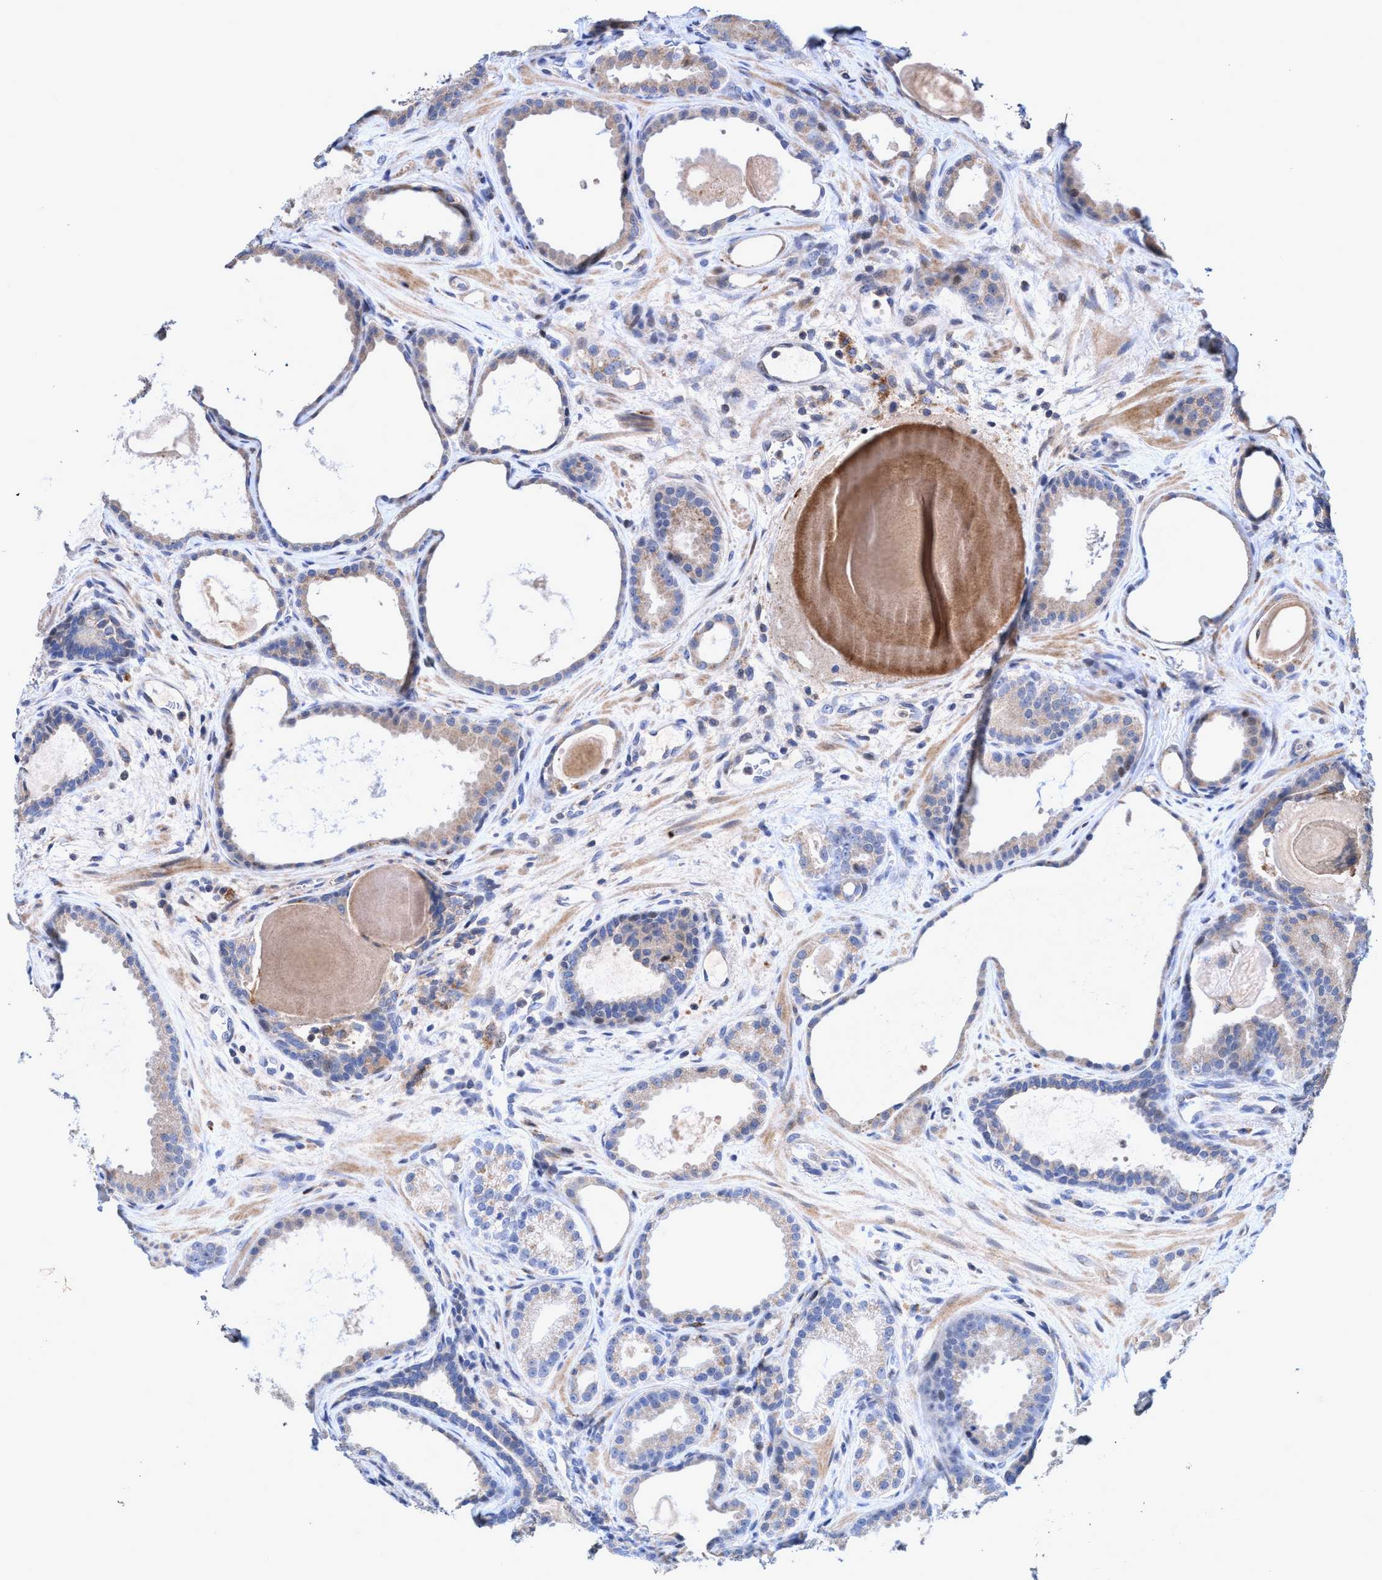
{"staining": {"intensity": "weak", "quantity": "25%-75%", "location": "cytoplasmic/membranous"}, "tissue": "prostate cancer", "cell_type": "Tumor cells", "image_type": "cancer", "snomed": [{"axis": "morphology", "description": "Adenocarcinoma, High grade"}, {"axis": "topography", "description": "Prostate"}], "caption": "Brown immunohistochemical staining in prostate cancer (high-grade adenocarcinoma) displays weak cytoplasmic/membranous expression in about 25%-75% of tumor cells. (IHC, brightfield microscopy, high magnification).", "gene": "ZNF677", "patient": {"sex": "male", "age": 60}}